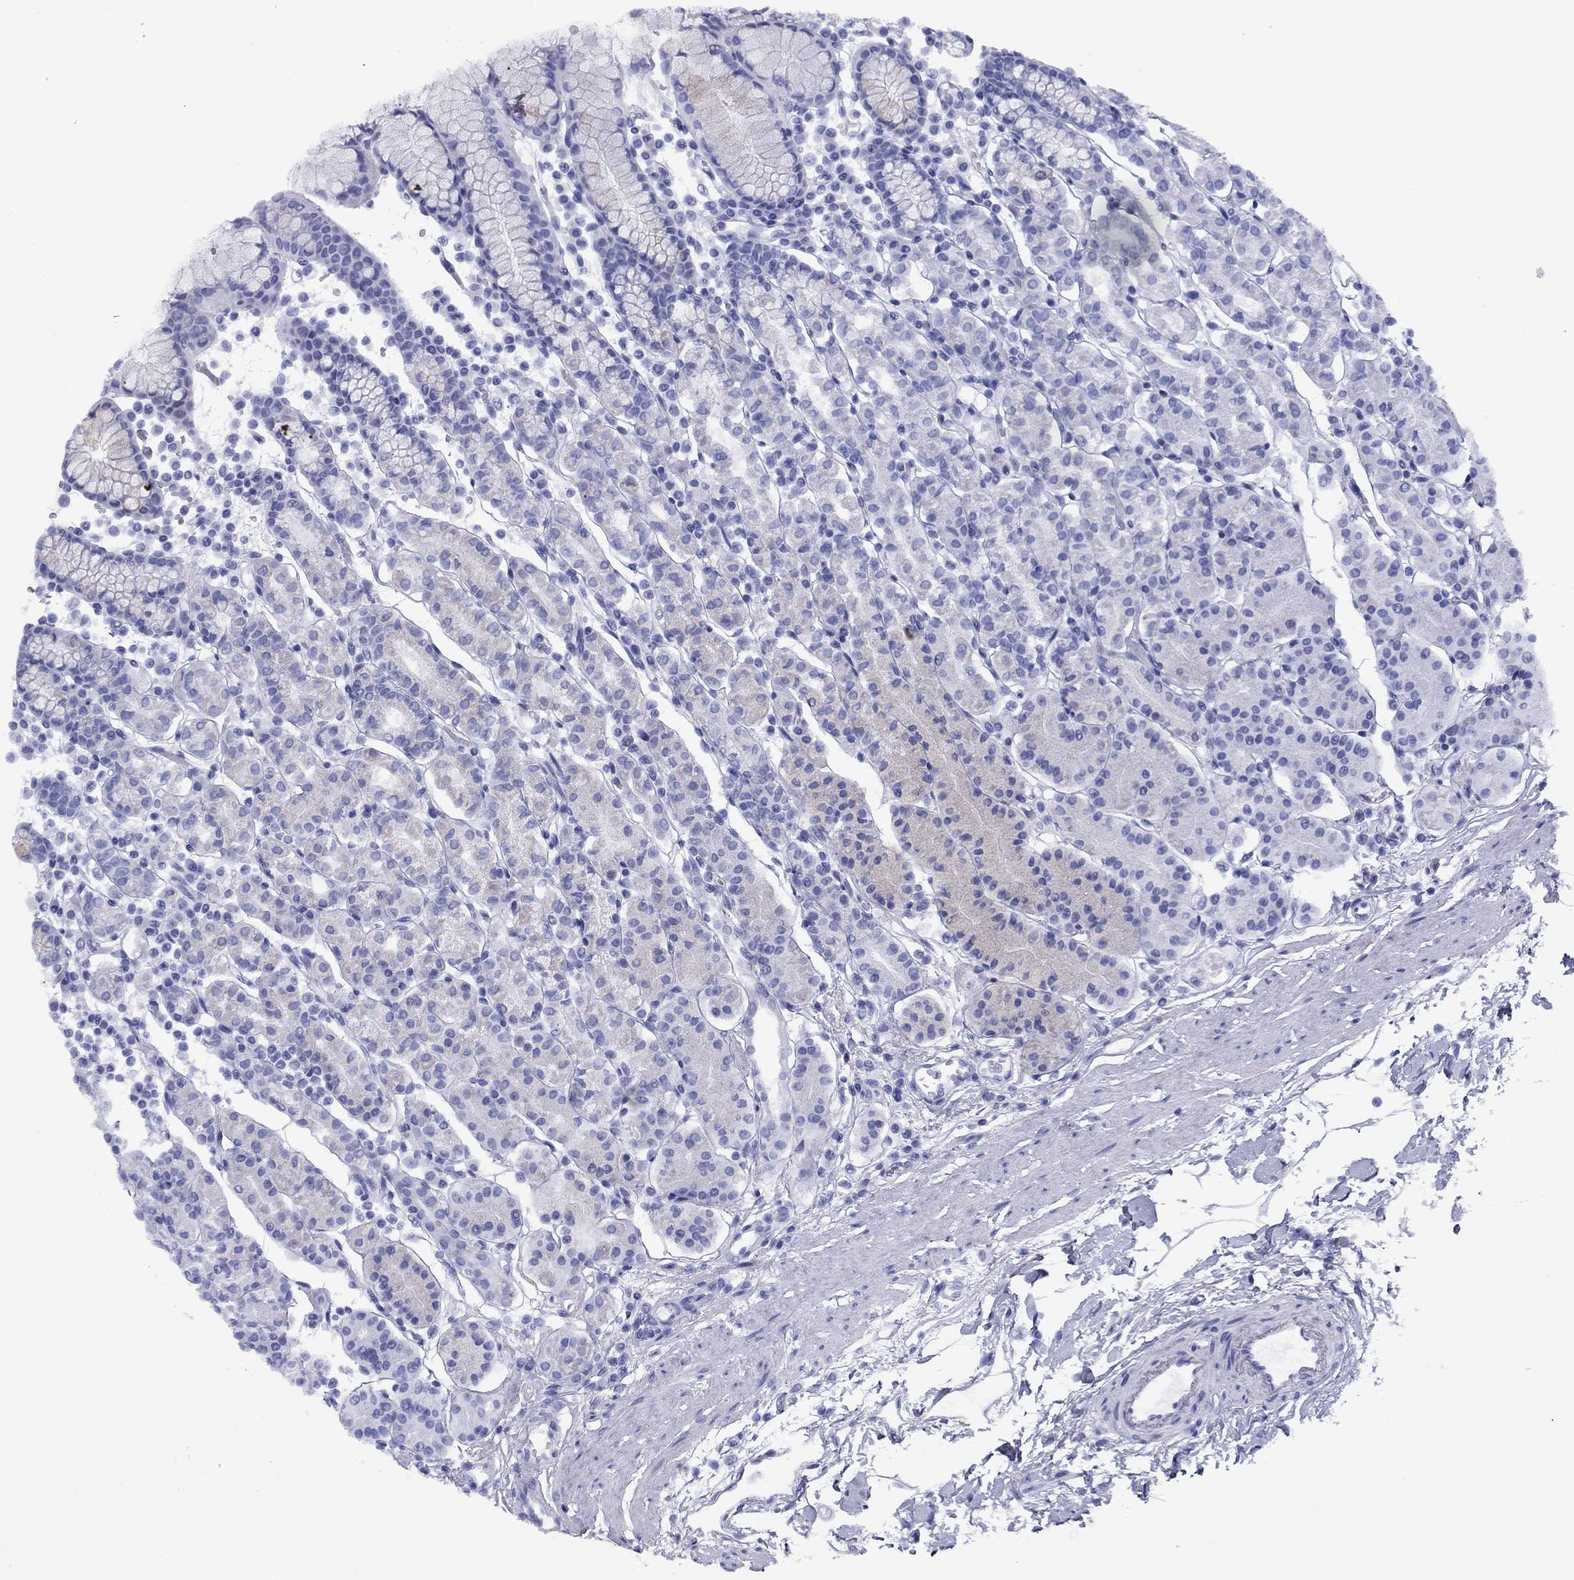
{"staining": {"intensity": "negative", "quantity": "none", "location": "none"}, "tissue": "stomach", "cell_type": "Glandular cells", "image_type": "normal", "snomed": [{"axis": "morphology", "description": "Normal tissue, NOS"}, {"axis": "topography", "description": "Stomach, upper"}, {"axis": "topography", "description": "Stomach"}], "caption": "An IHC histopathology image of normal stomach is shown. There is no staining in glandular cells of stomach.", "gene": "TCFL5", "patient": {"sex": "male", "age": 62}}